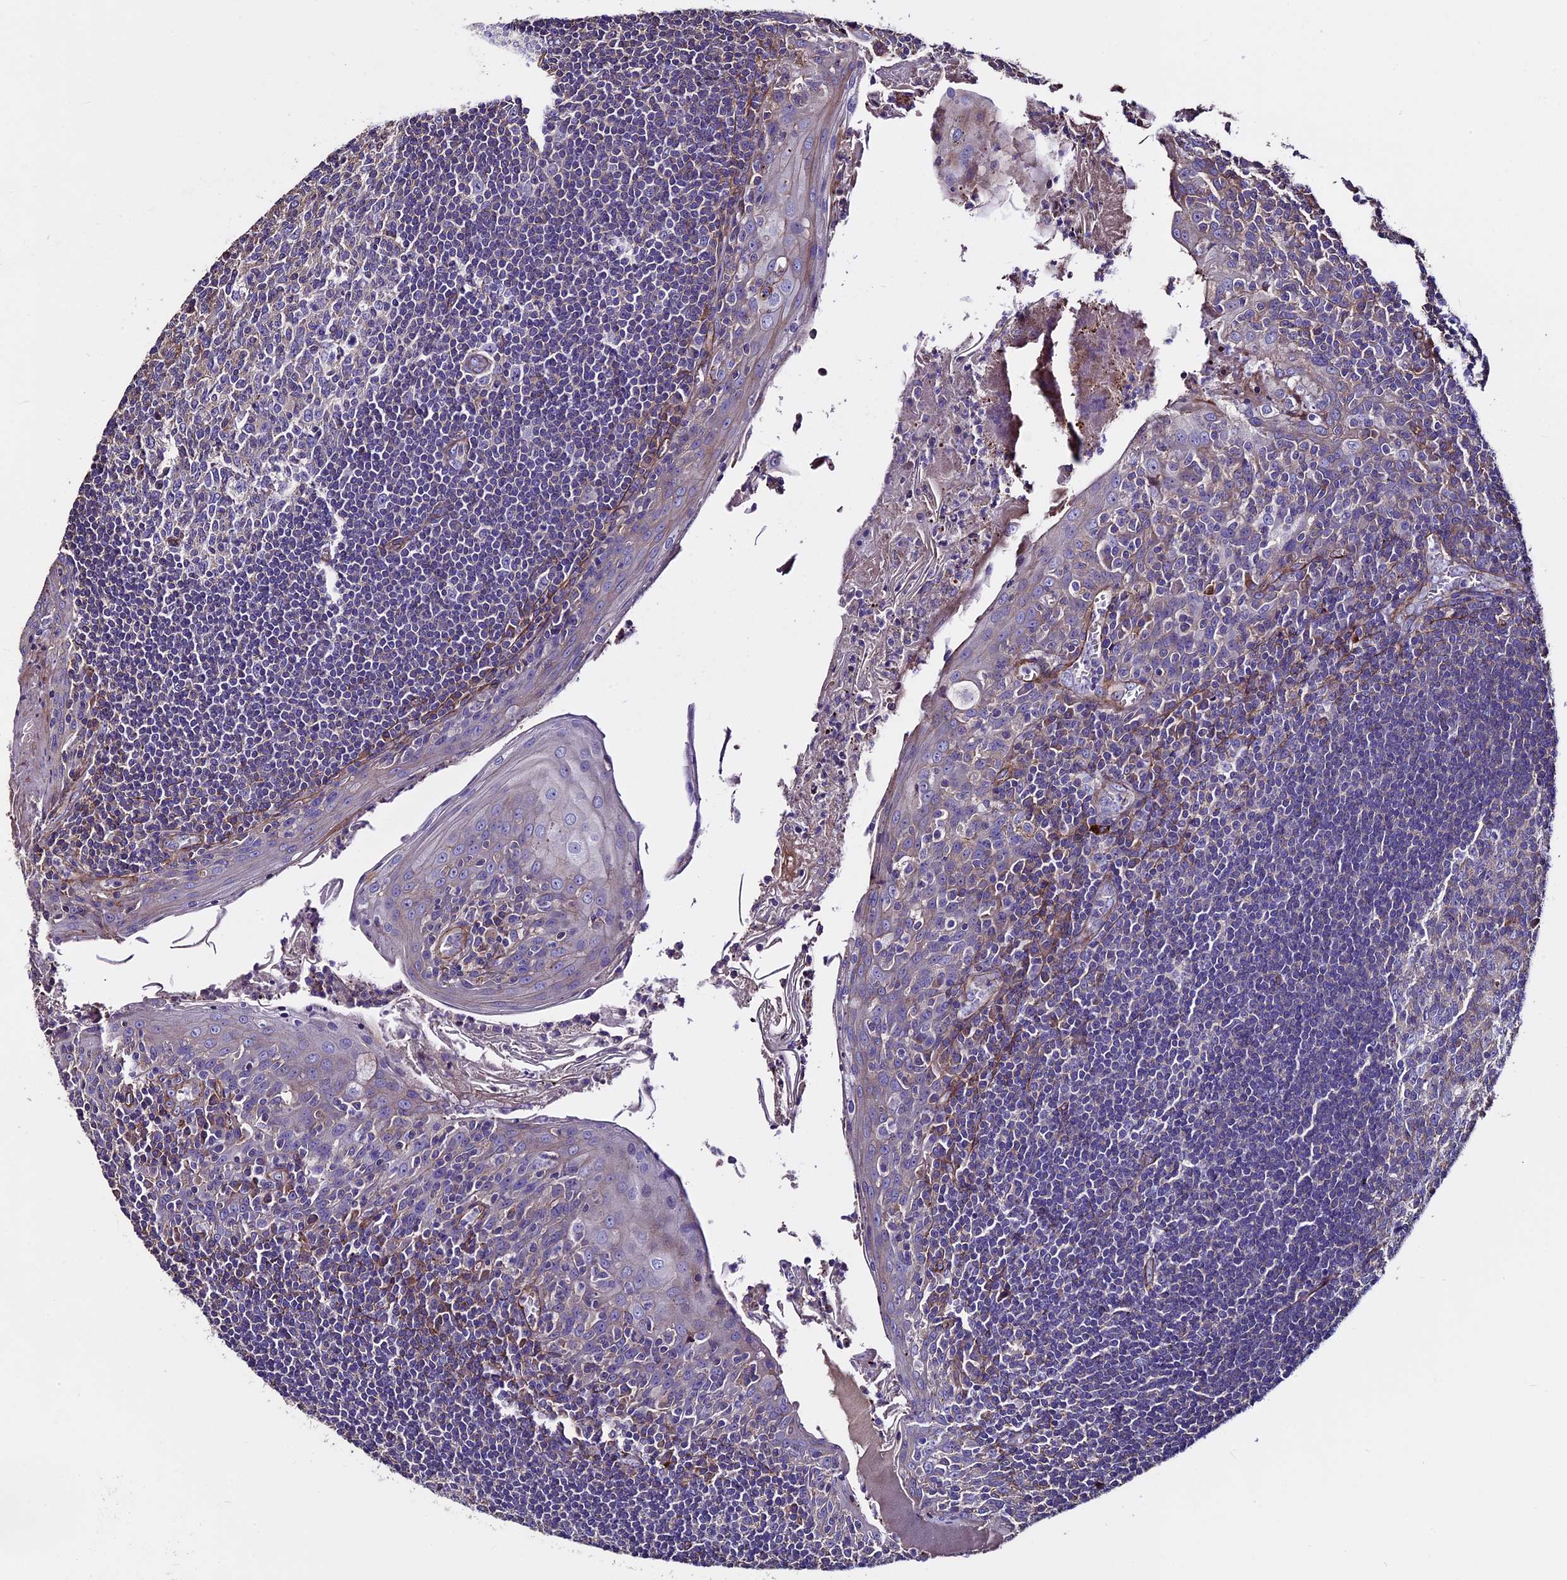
{"staining": {"intensity": "negative", "quantity": "none", "location": "none"}, "tissue": "tonsil", "cell_type": "Germinal center cells", "image_type": "normal", "snomed": [{"axis": "morphology", "description": "Normal tissue, NOS"}, {"axis": "topography", "description": "Tonsil"}], "caption": "High power microscopy photomicrograph of an immunohistochemistry (IHC) image of normal tonsil, revealing no significant expression in germinal center cells.", "gene": "EVA1B", "patient": {"sex": "male", "age": 27}}